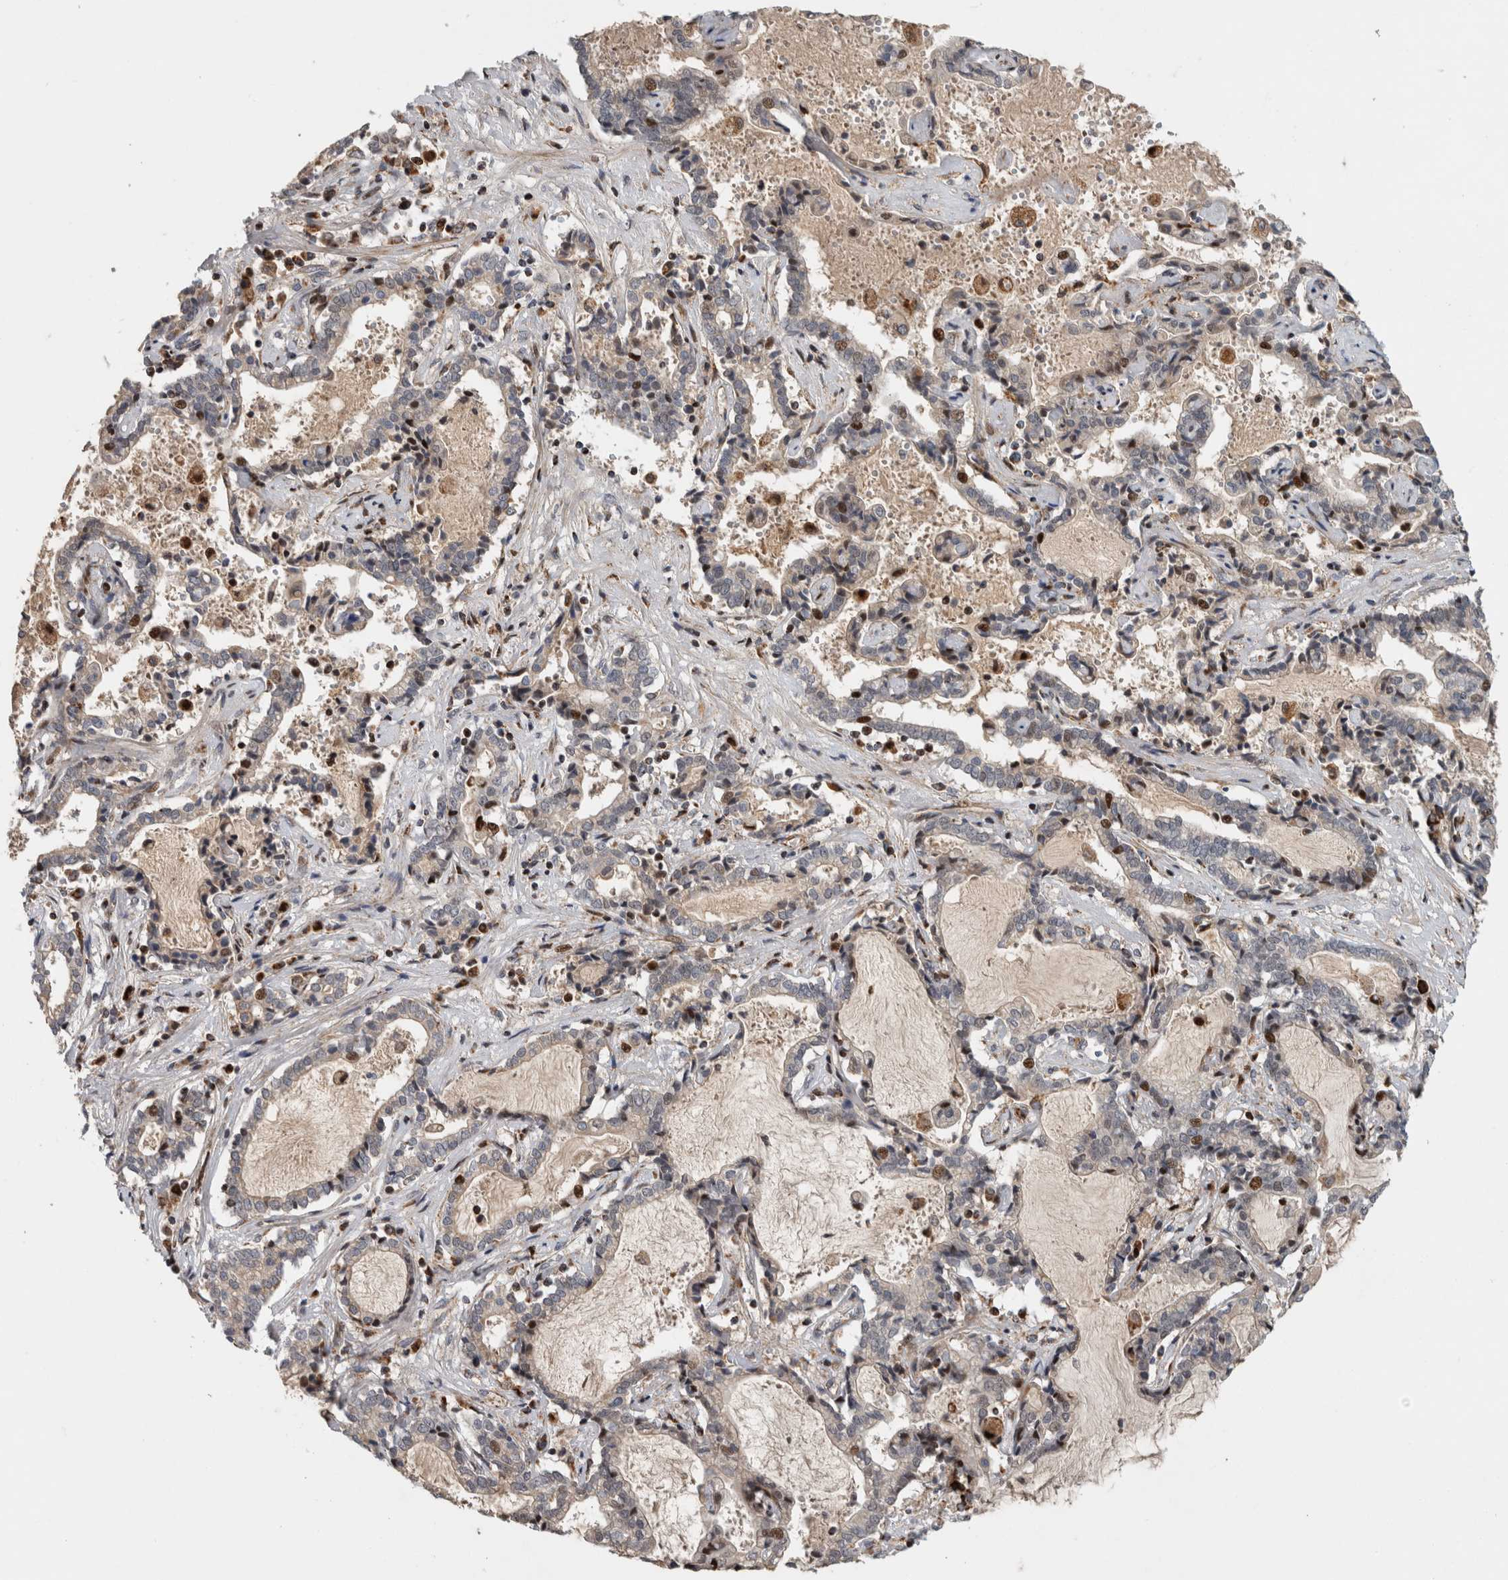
{"staining": {"intensity": "moderate", "quantity": "<25%", "location": "nuclear"}, "tissue": "liver cancer", "cell_type": "Tumor cells", "image_type": "cancer", "snomed": [{"axis": "morphology", "description": "Cholangiocarcinoma"}, {"axis": "topography", "description": "Liver"}], "caption": "A micrograph of human liver cholangiocarcinoma stained for a protein displays moderate nuclear brown staining in tumor cells.", "gene": "RBM48", "patient": {"sex": "male", "age": 57}}